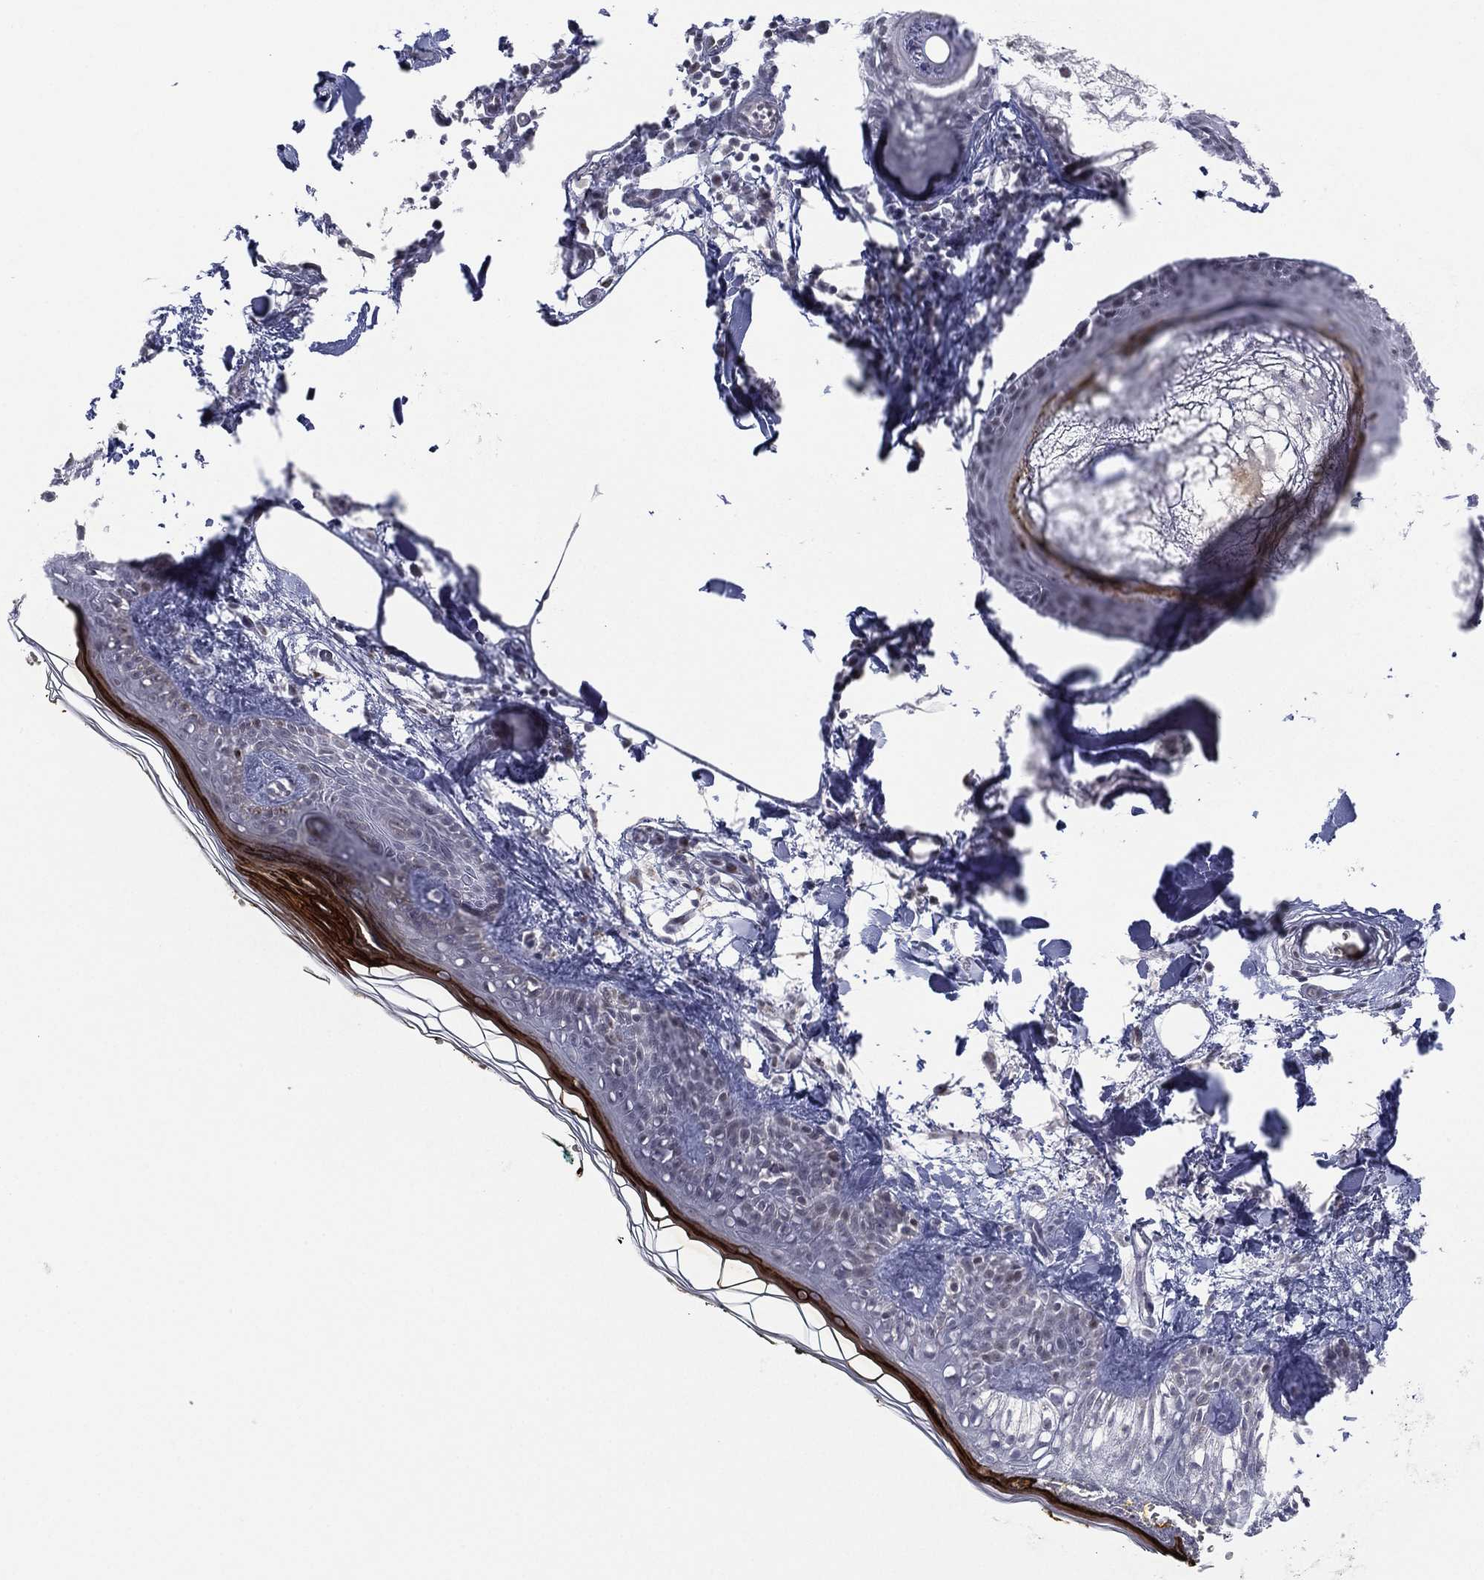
{"staining": {"intensity": "negative", "quantity": "none", "location": "none"}, "tissue": "skin", "cell_type": "Fibroblasts", "image_type": "normal", "snomed": [{"axis": "morphology", "description": "Normal tissue, NOS"}, {"axis": "topography", "description": "Skin"}], "caption": "Micrograph shows no protein staining in fibroblasts of normal skin. Brightfield microscopy of immunohistochemistry stained with DAB (brown) and hematoxylin (blue), captured at high magnification.", "gene": "CD177", "patient": {"sex": "male", "age": 76}}